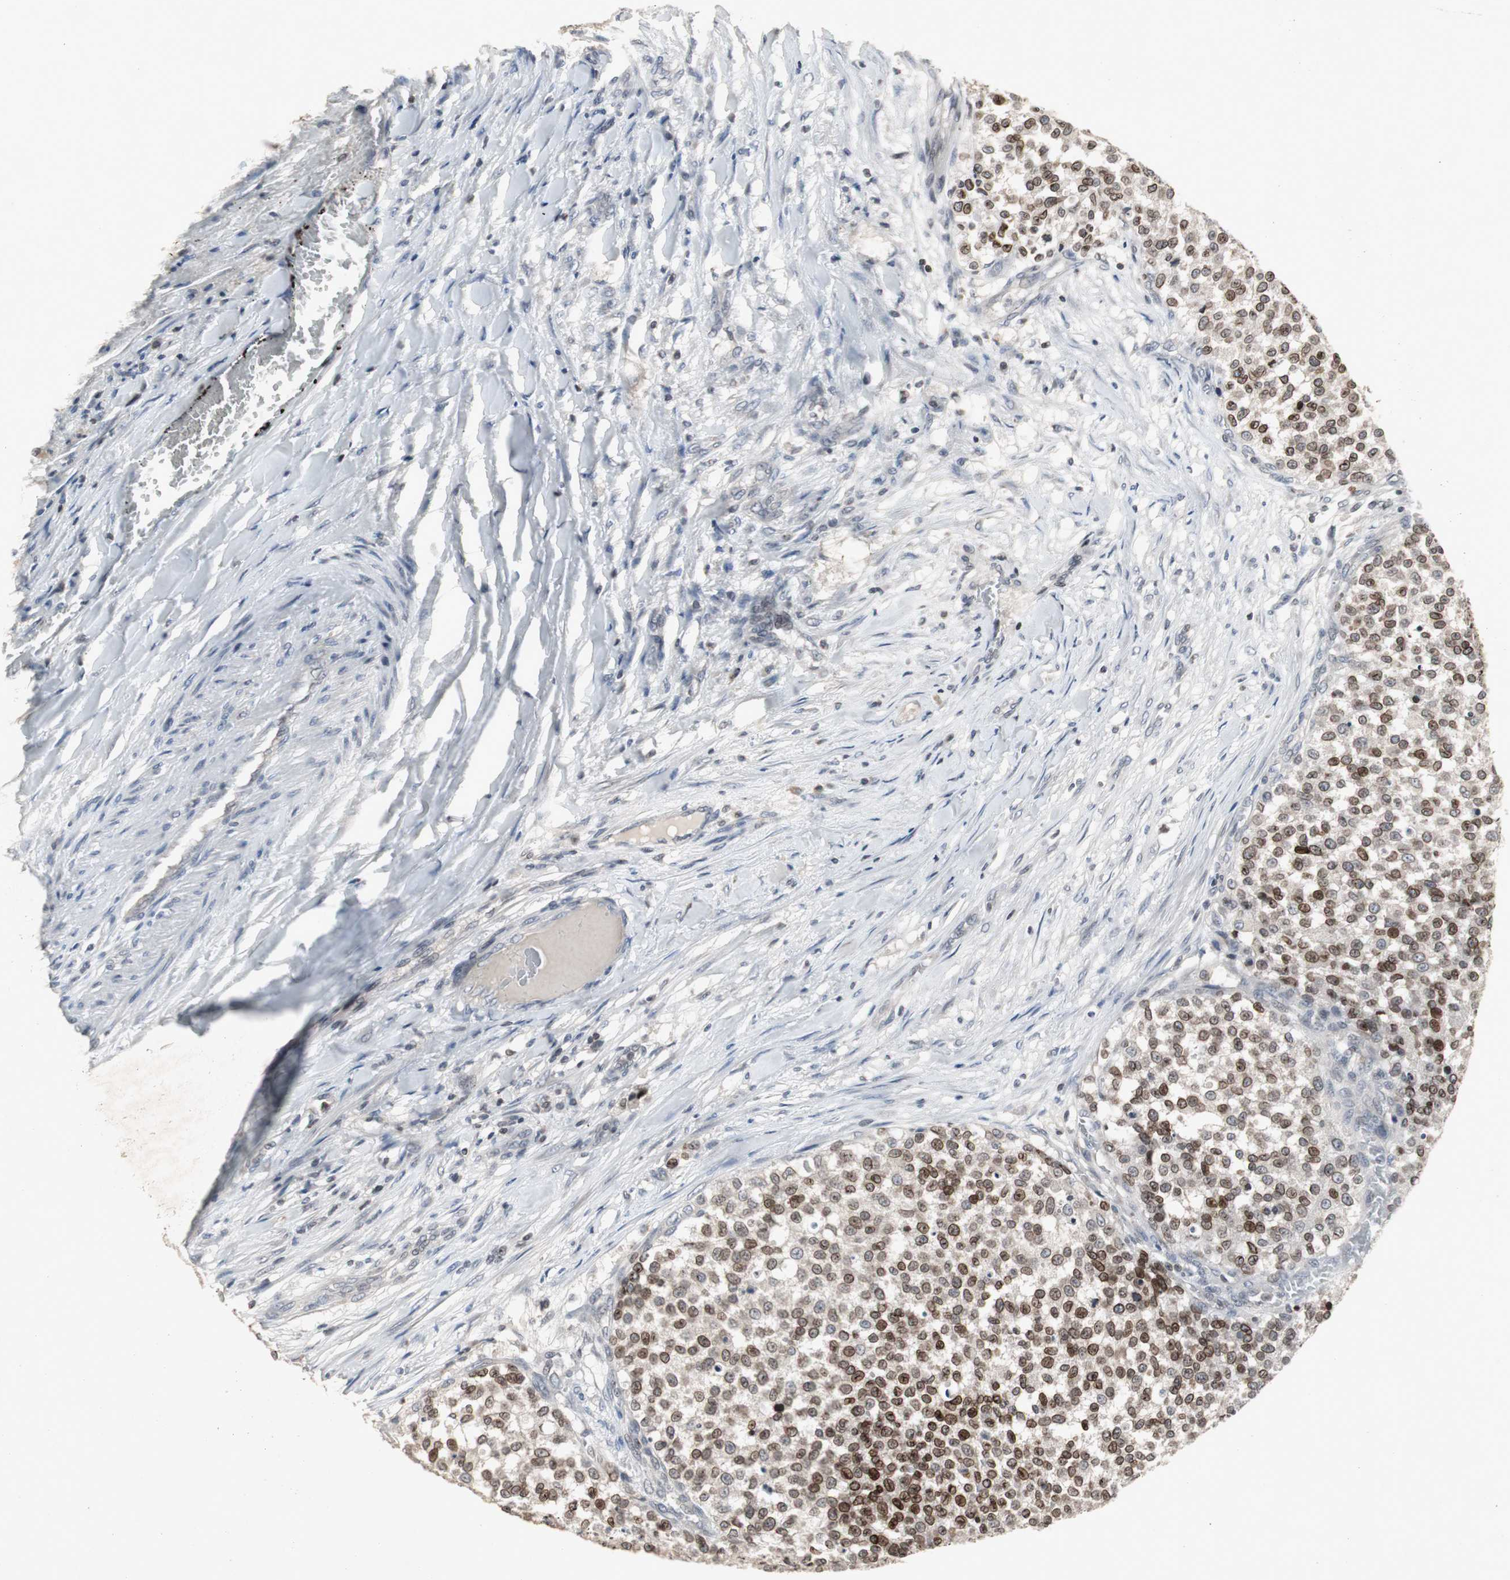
{"staining": {"intensity": "strong", "quantity": ">75%", "location": "cytoplasmic/membranous,nuclear"}, "tissue": "testis cancer", "cell_type": "Tumor cells", "image_type": "cancer", "snomed": [{"axis": "morphology", "description": "Seminoma, NOS"}, {"axis": "topography", "description": "Testis"}], "caption": "Testis cancer (seminoma) stained for a protein (brown) reveals strong cytoplasmic/membranous and nuclear positive expression in approximately >75% of tumor cells.", "gene": "ZNF396", "patient": {"sex": "male", "age": 59}}